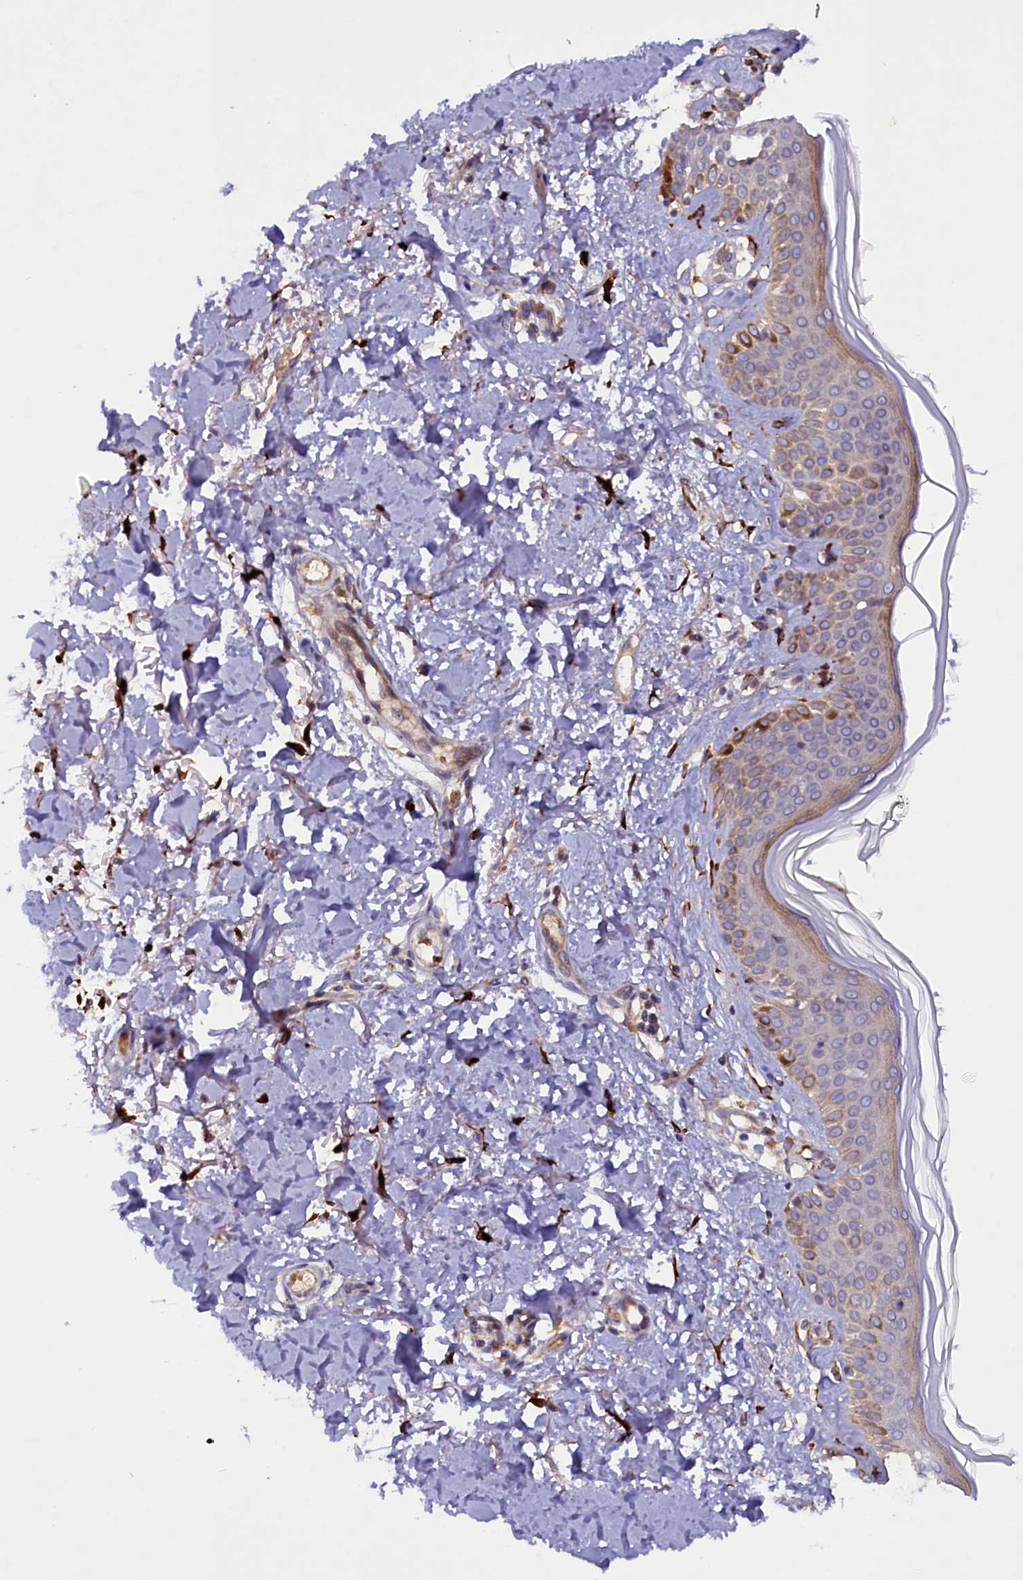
{"staining": {"intensity": "strong", "quantity": "25%-75%", "location": "cytoplasmic/membranous"}, "tissue": "skin", "cell_type": "Fibroblasts", "image_type": "normal", "snomed": [{"axis": "morphology", "description": "Normal tissue, NOS"}, {"axis": "topography", "description": "Skin"}], "caption": "High-power microscopy captured an immunohistochemistry histopathology image of benign skin, revealing strong cytoplasmic/membranous expression in approximately 25%-75% of fibroblasts. (DAB = brown stain, brightfield microscopy at high magnification).", "gene": "ARRDC4", "patient": {"sex": "female", "age": 64}}